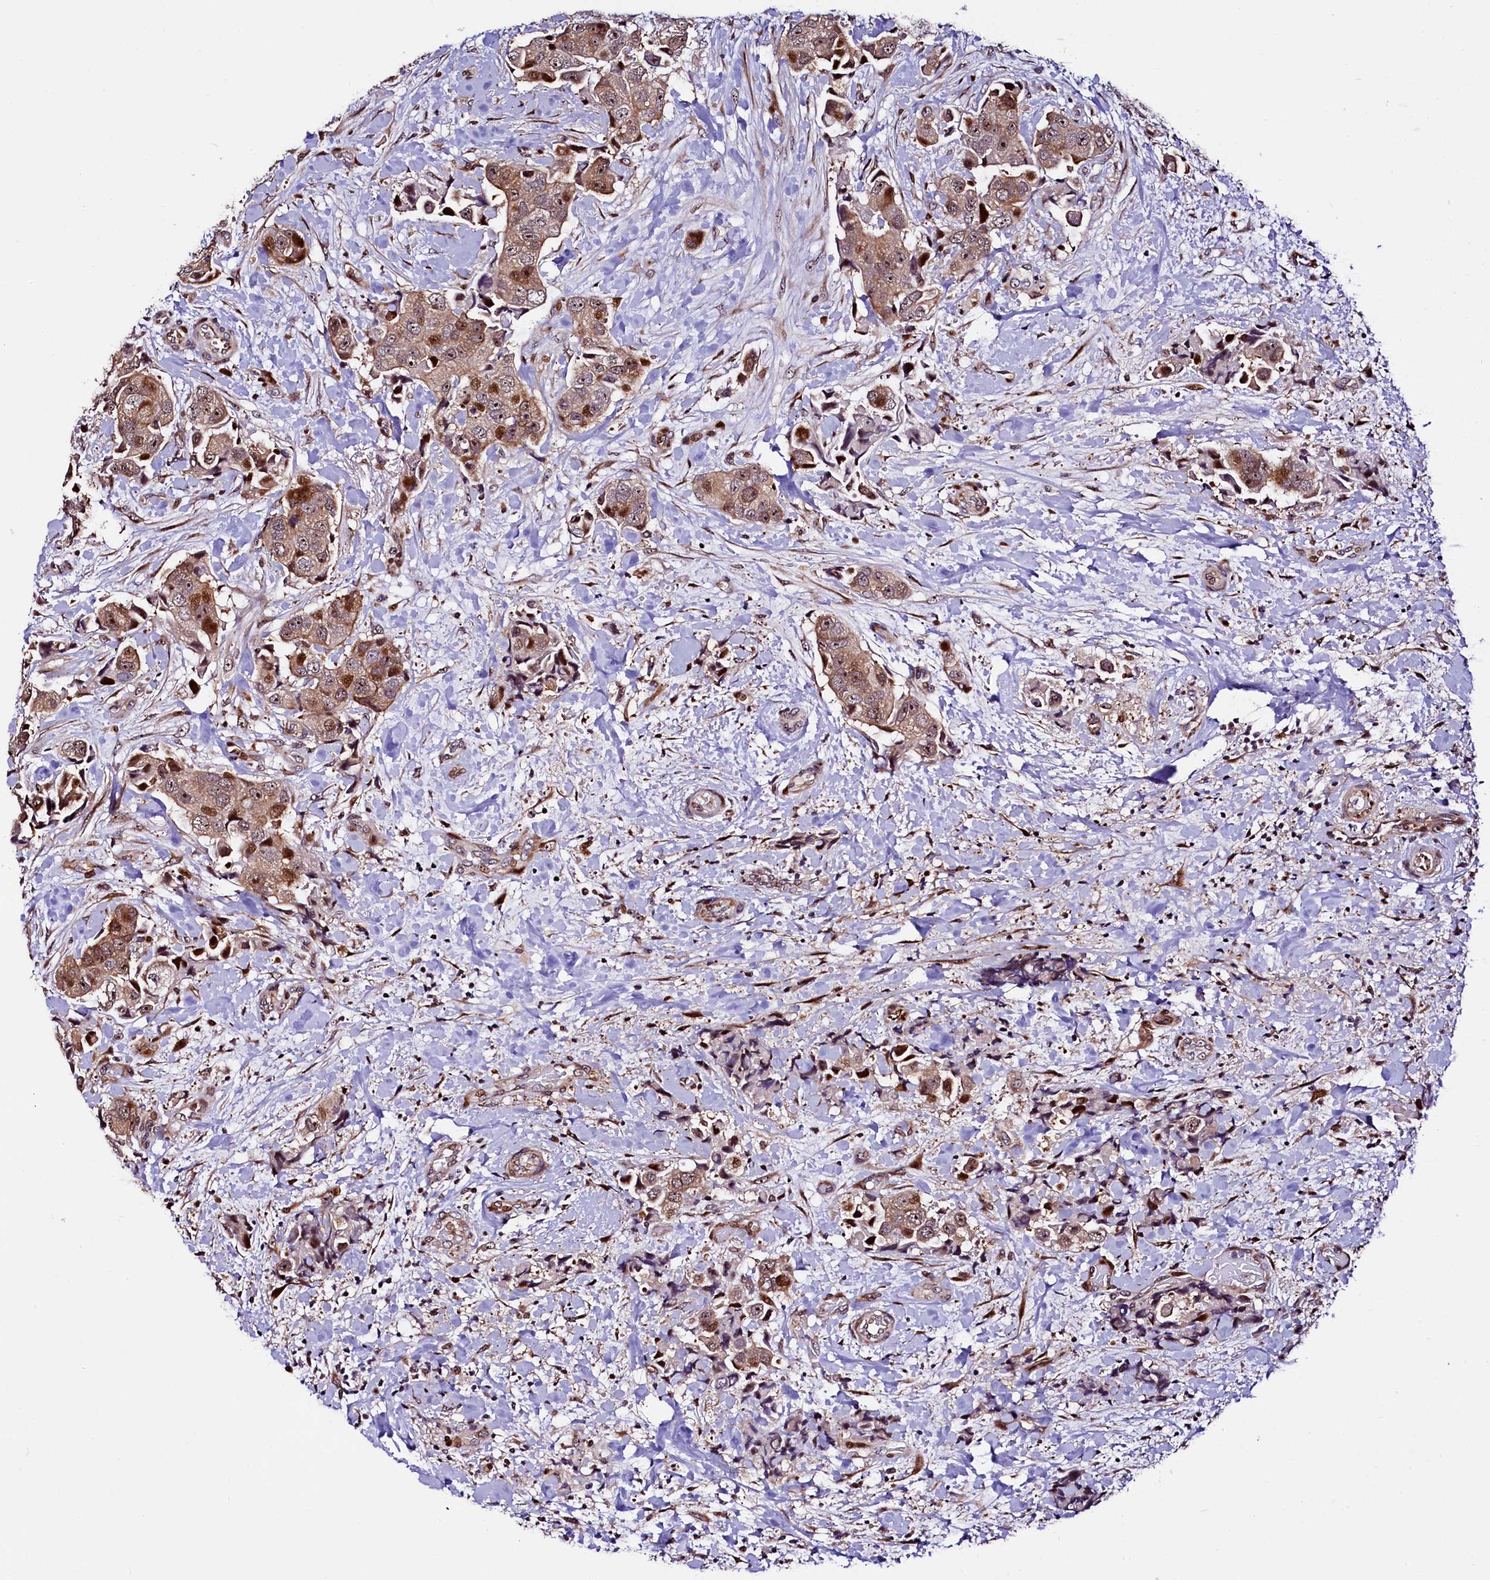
{"staining": {"intensity": "moderate", "quantity": ">75%", "location": "cytoplasmic/membranous,nuclear"}, "tissue": "breast cancer", "cell_type": "Tumor cells", "image_type": "cancer", "snomed": [{"axis": "morphology", "description": "Normal tissue, NOS"}, {"axis": "morphology", "description": "Duct carcinoma"}, {"axis": "topography", "description": "Breast"}], "caption": "High-power microscopy captured an IHC image of invasive ductal carcinoma (breast), revealing moderate cytoplasmic/membranous and nuclear positivity in approximately >75% of tumor cells.", "gene": "TRMT112", "patient": {"sex": "female", "age": 62}}